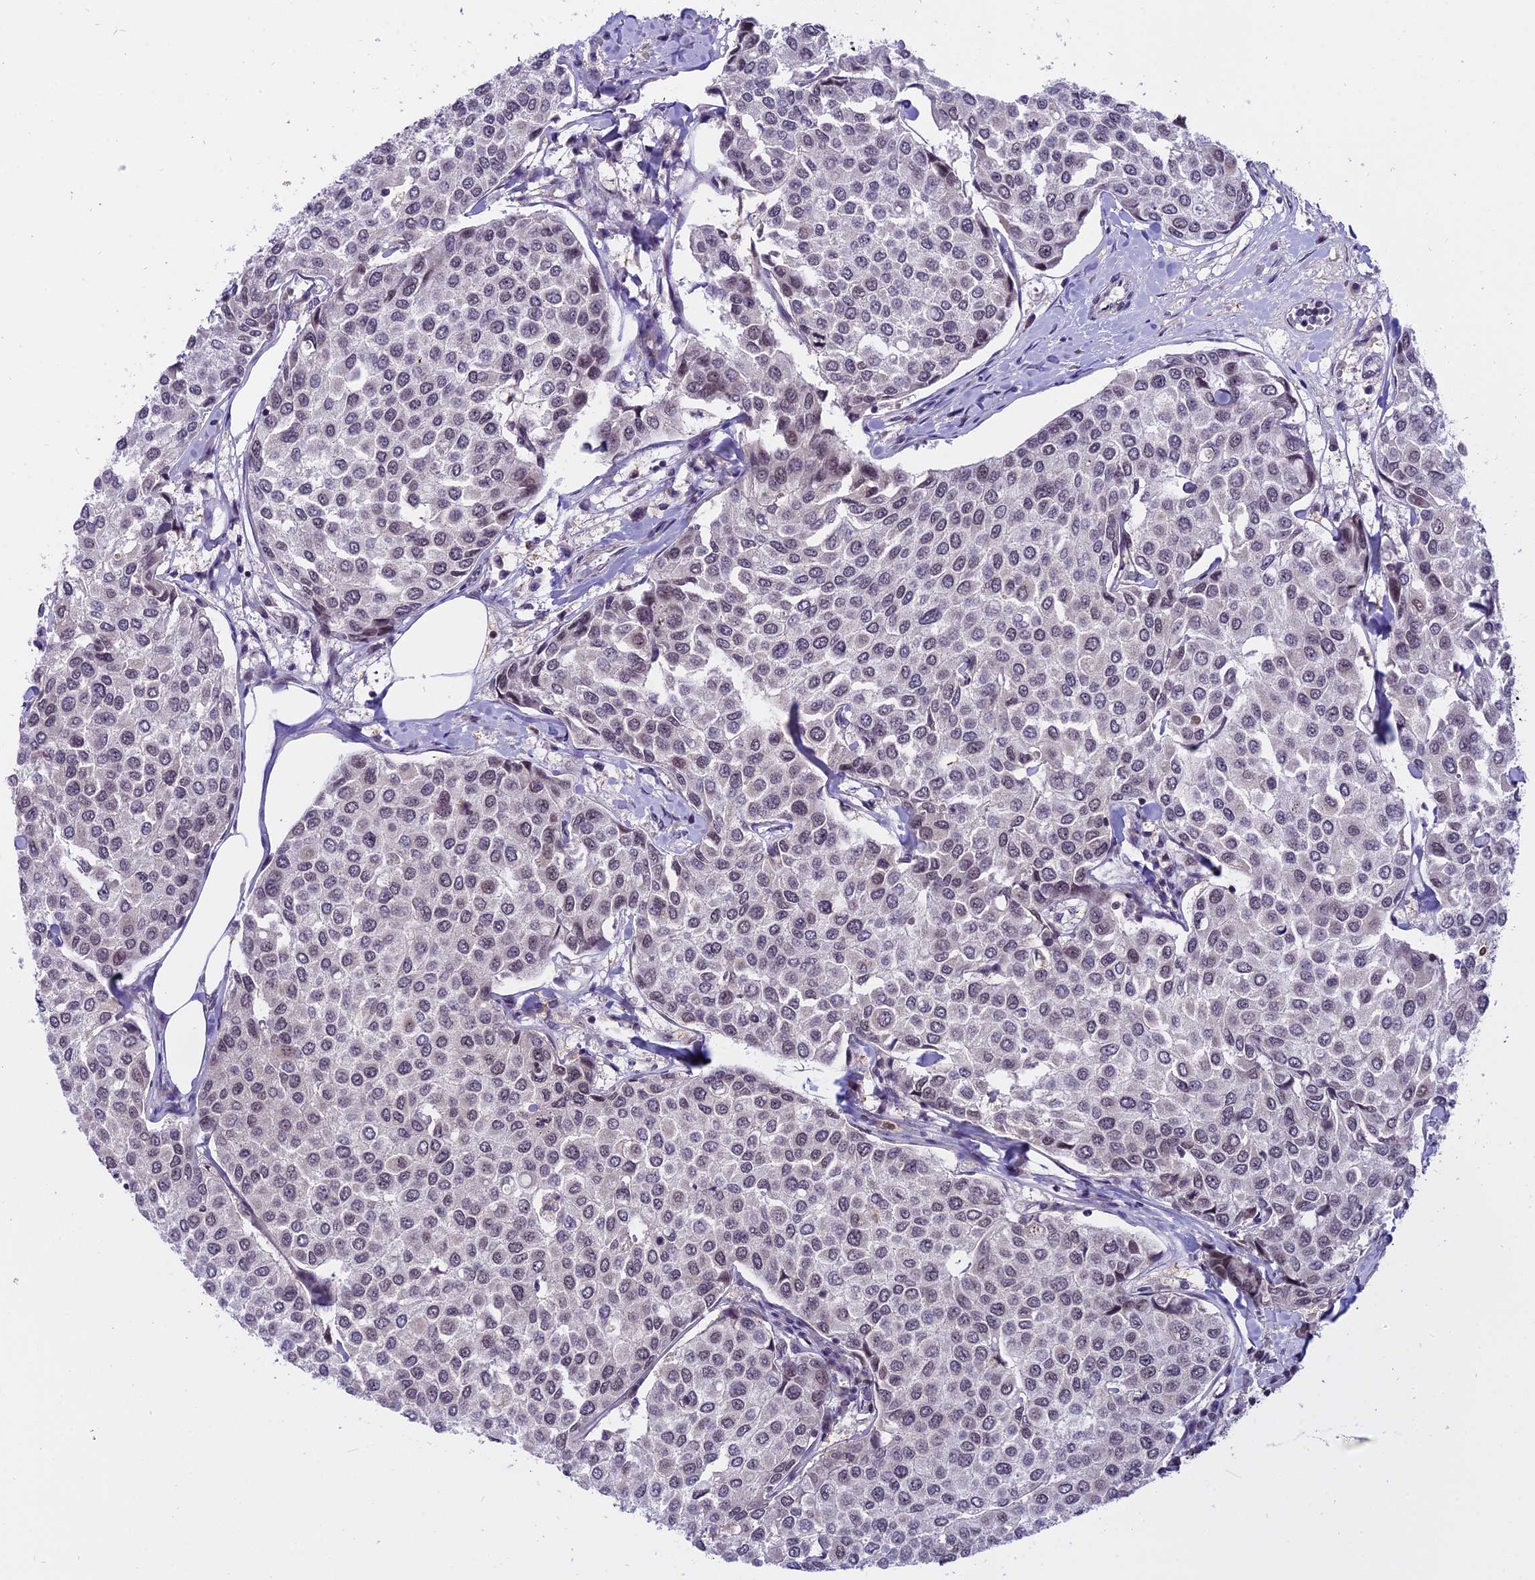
{"staining": {"intensity": "weak", "quantity": "25%-75%", "location": "nuclear"}, "tissue": "breast cancer", "cell_type": "Tumor cells", "image_type": "cancer", "snomed": [{"axis": "morphology", "description": "Duct carcinoma"}, {"axis": "topography", "description": "Breast"}], "caption": "Immunohistochemistry histopathology image of neoplastic tissue: breast cancer (infiltrating ductal carcinoma) stained using IHC reveals low levels of weak protein expression localized specifically in the nuclear of tumor cells, appearing as a nuclear brown color.", "gene": "TADA3", "patient": {"sex": "female", "age": 55}}